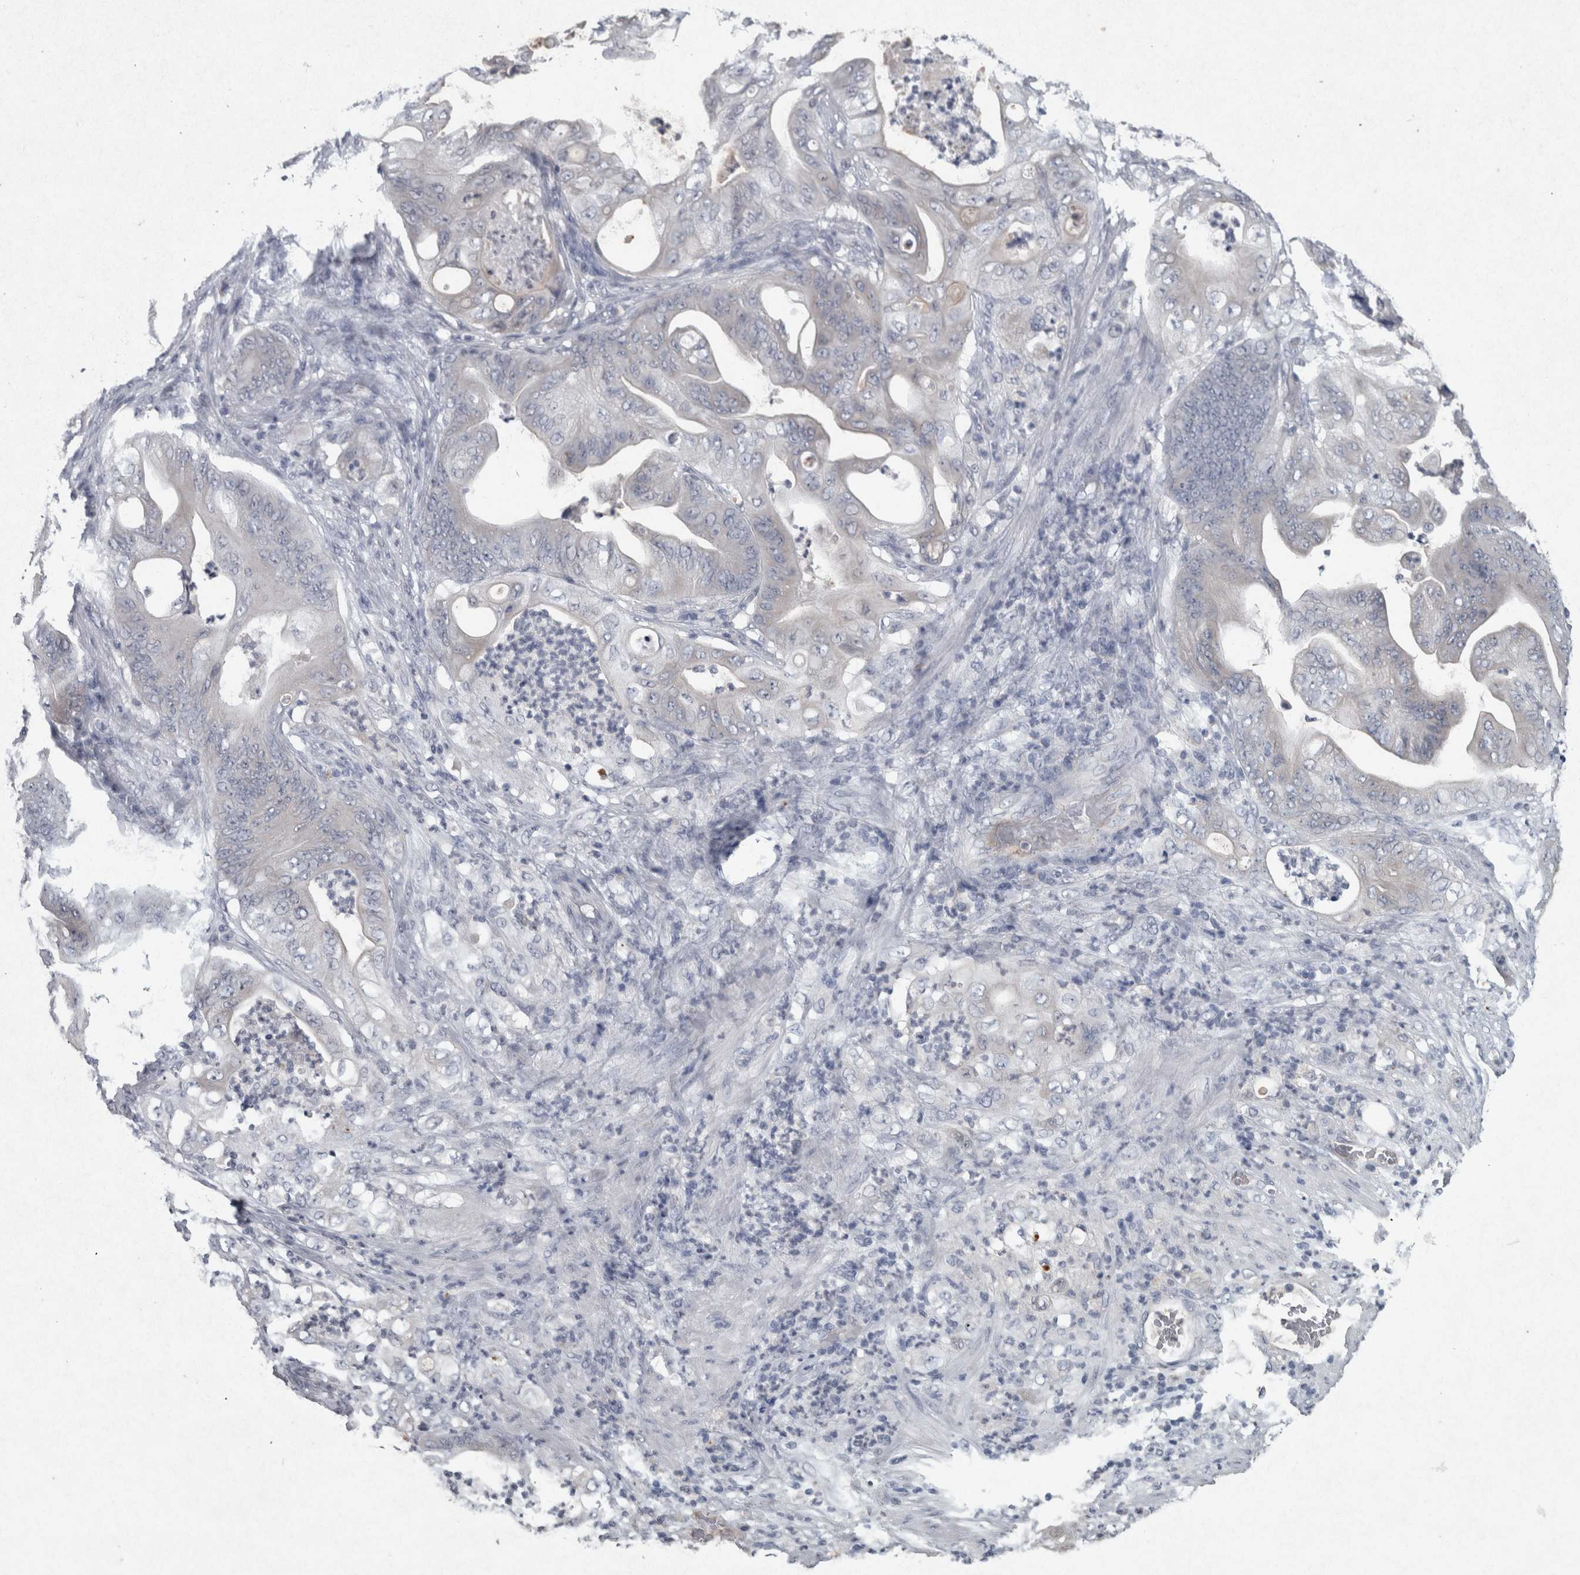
{"staining": {"intensity": "negative", "quantity": "none", "location": "none"}, "tissue": "stomach cancer", "cell_type": "Tumor cells", "image_type": "cancer", "snomed": [{"axis": "morphology", "description": "Adenocarcinoma, NOS"}, {"axis": "topography", "description": "Stomach"}], "caption": "Tumor cells are negative for brown protein staining in stomach adenocarcinoma.", "gene": "WNT7A", "patient": {"sex": "female", "age": 73}}